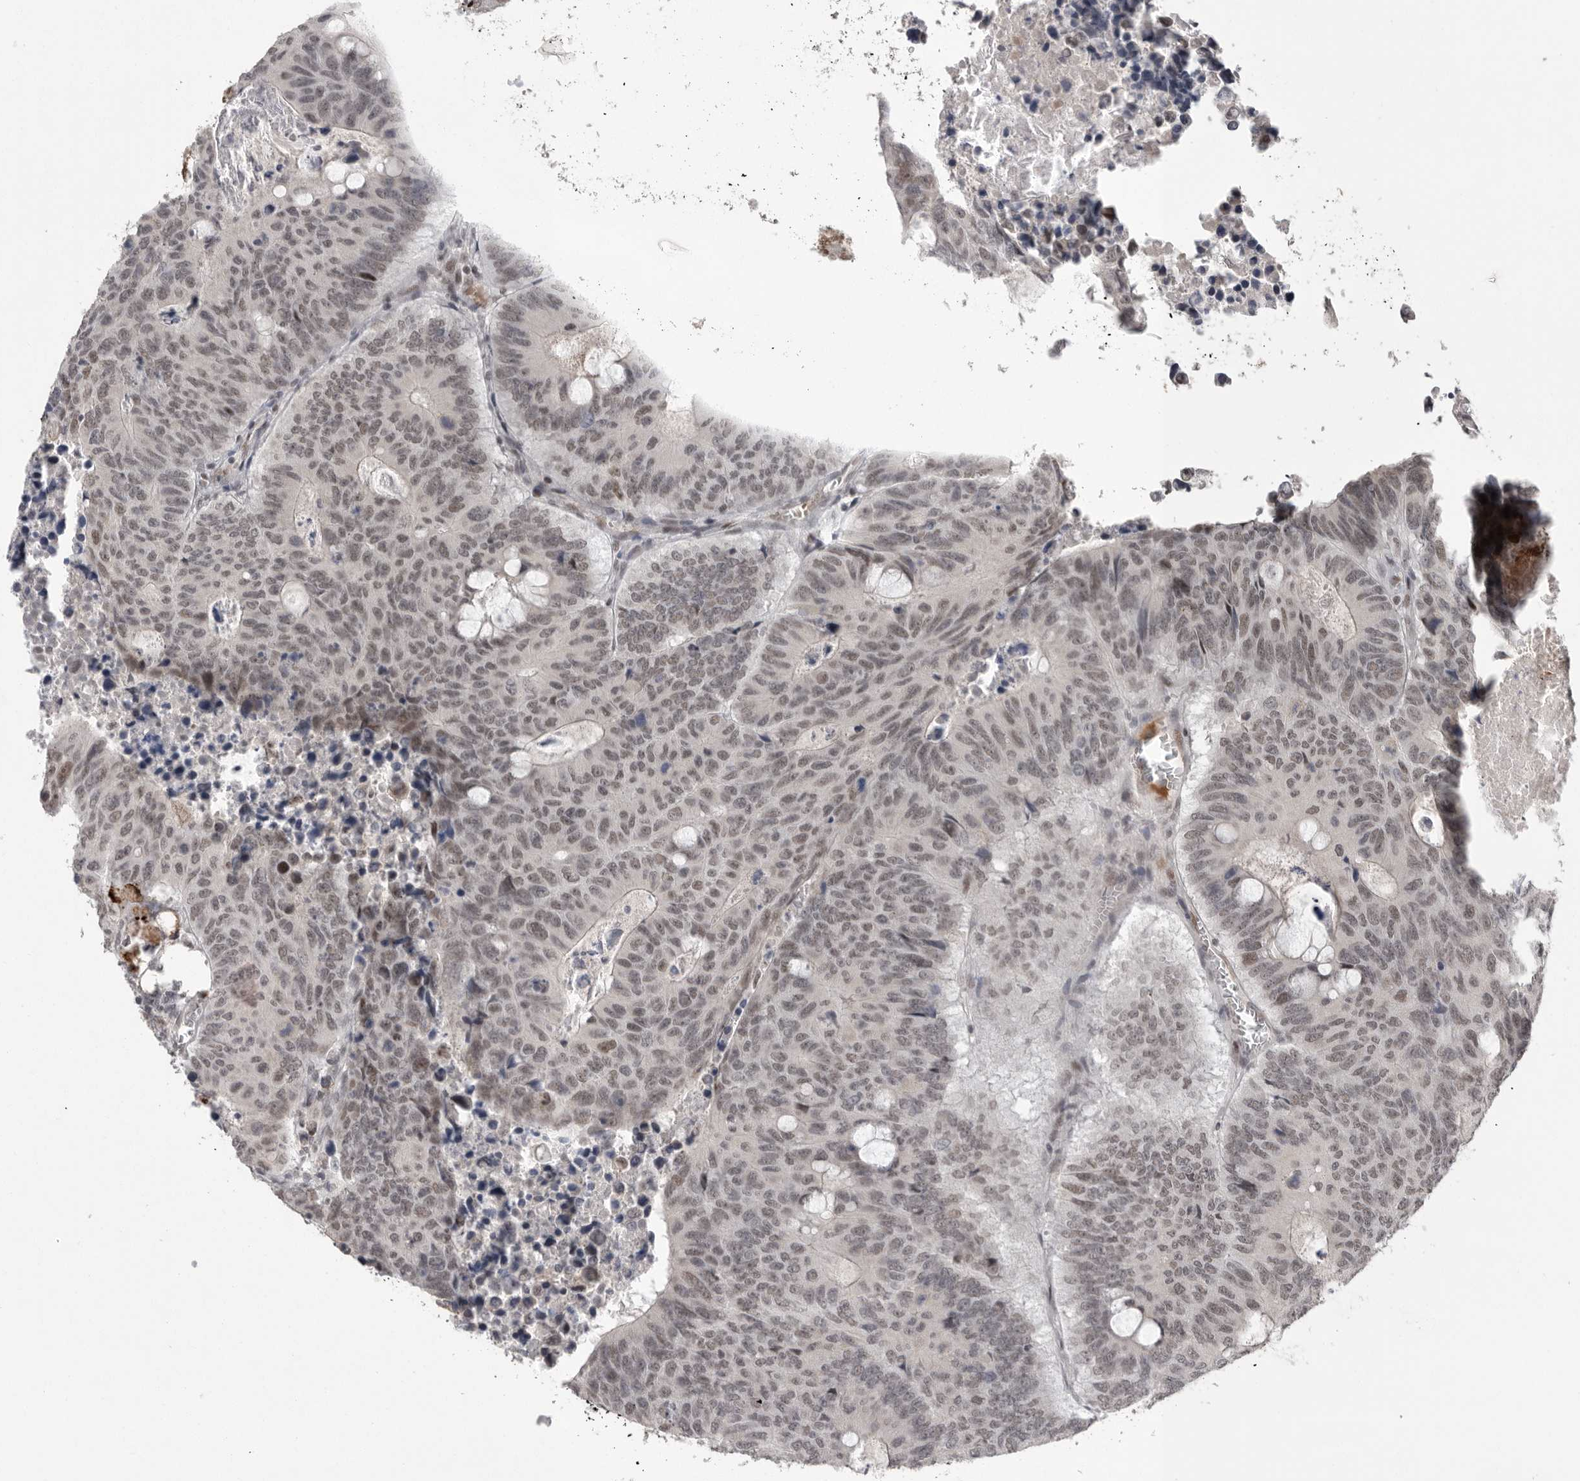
{"staining": {"intensity": "weak", "quantity": ">75%", "location": "nuclear"}, "tissue": "colorectal cancer", "cell_type": "Tumor cells", "image_type": "cancer", "snomed": [{"axis": "morphology", "description": "Adenocarcinoma, NOS"}, {"axis": "topography", "description": "Colon"}], "caption": "Protein expression analysis of adenocarcinoma (colorectal) exhibits weak nuclear expression in about >75% of tumor cells.", "gene": "POU5F1", "patient": {"sex": "male", "age": 87}}